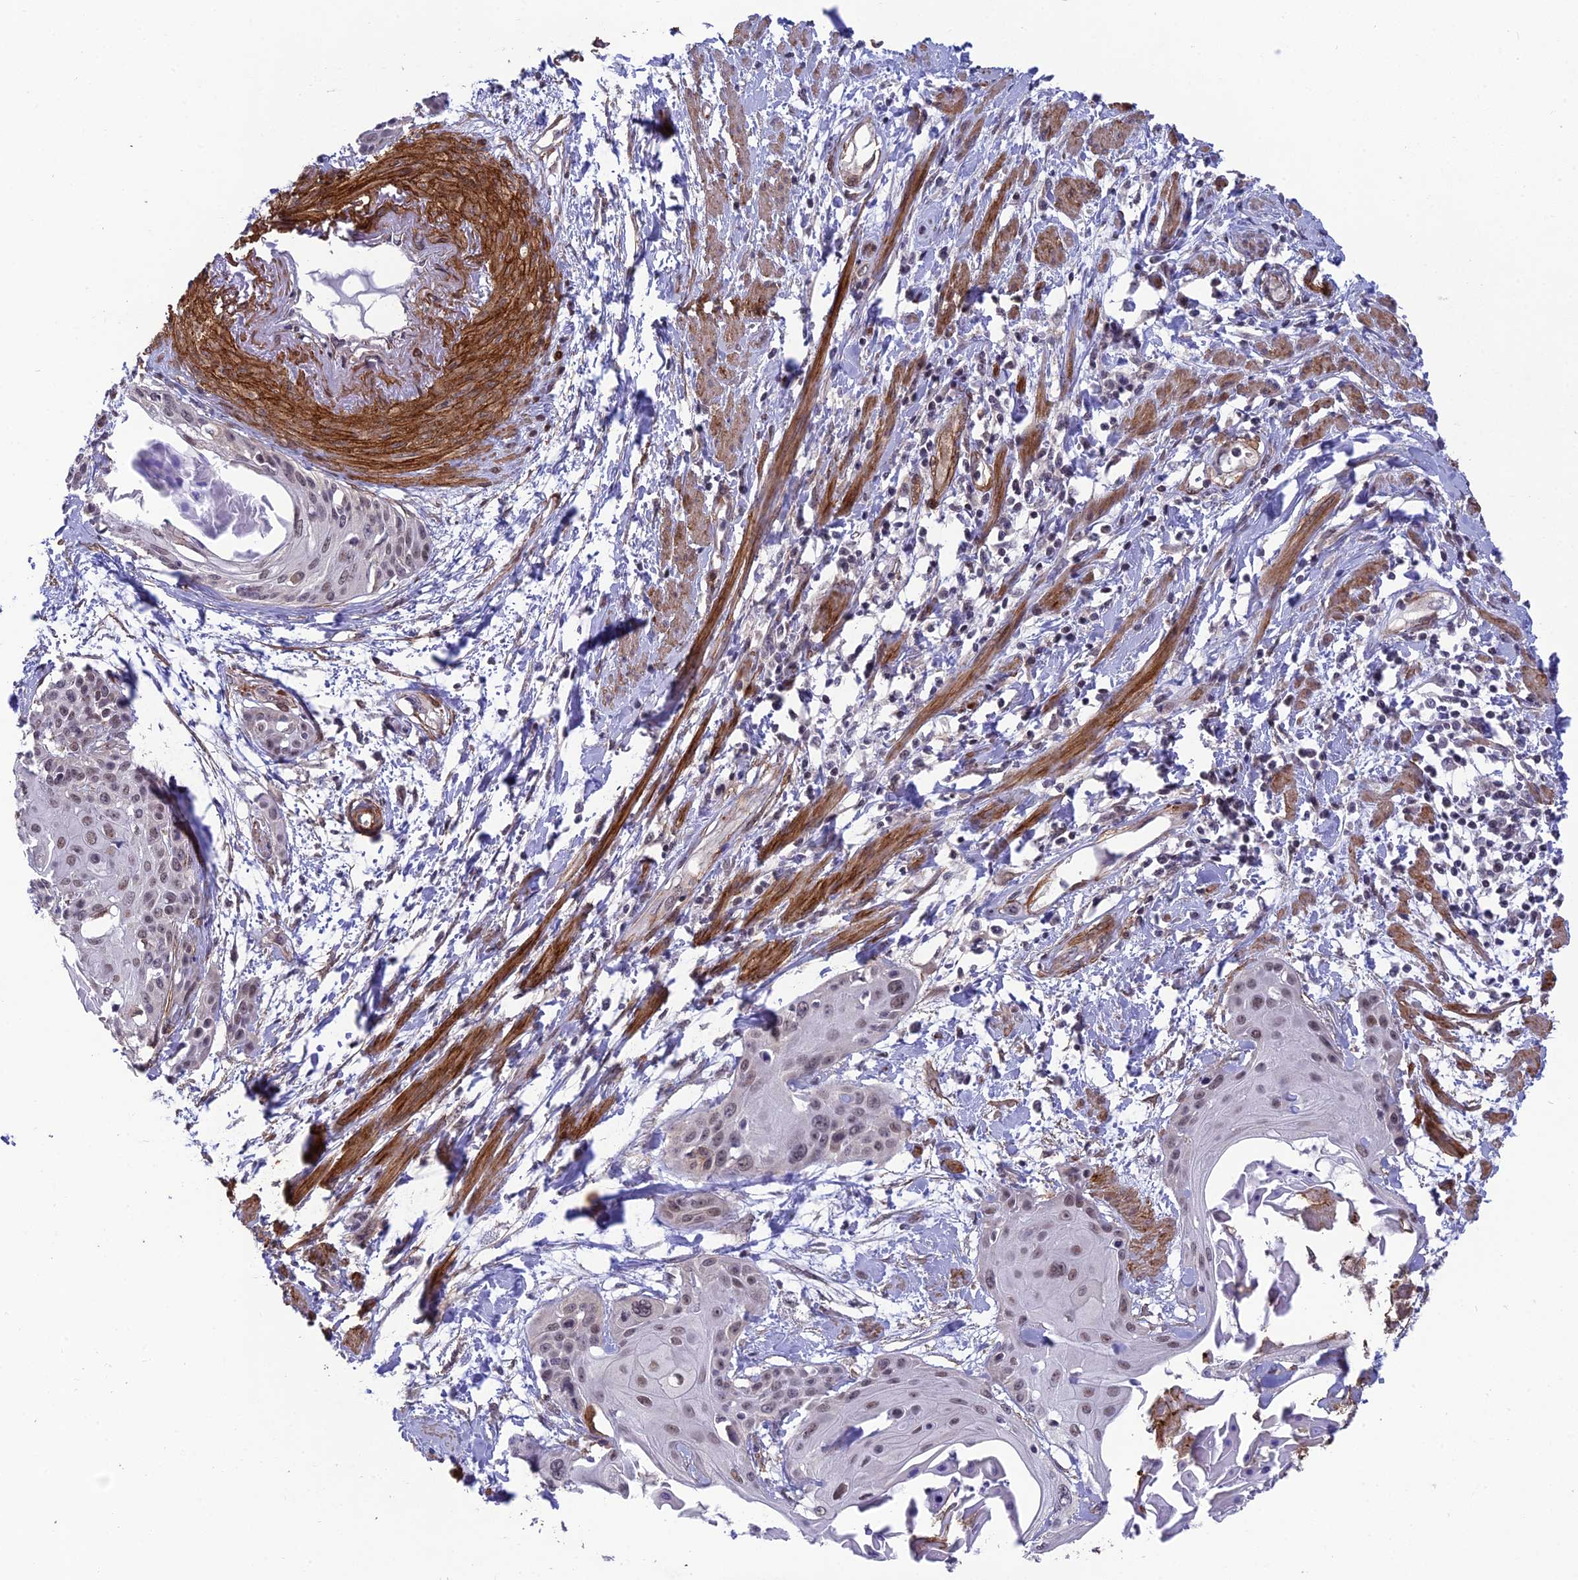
{"staining": {"intensity": "weak", "quantity": "25%-75%", "location": "nuclear"}, "tissue": "cervical cancer", "cell_type": "Tumor cells", "image_type": "cancer", "snomed": [{"axis": "morphology", "description": "Squamous cell carcinoma, NOS"}, {"axis": "topography", "description": "Cervix"}], "caption": "Immunohistochemistry of cervical cancer shows low levels of weak nuclear staining in approximately 25%-75% of tumor cells. Immunohistochemistry stains the protein in brown and the nuclei are stained blue.", "gene": "TNS1", "patient": {"sex": "female", "age": 57}}